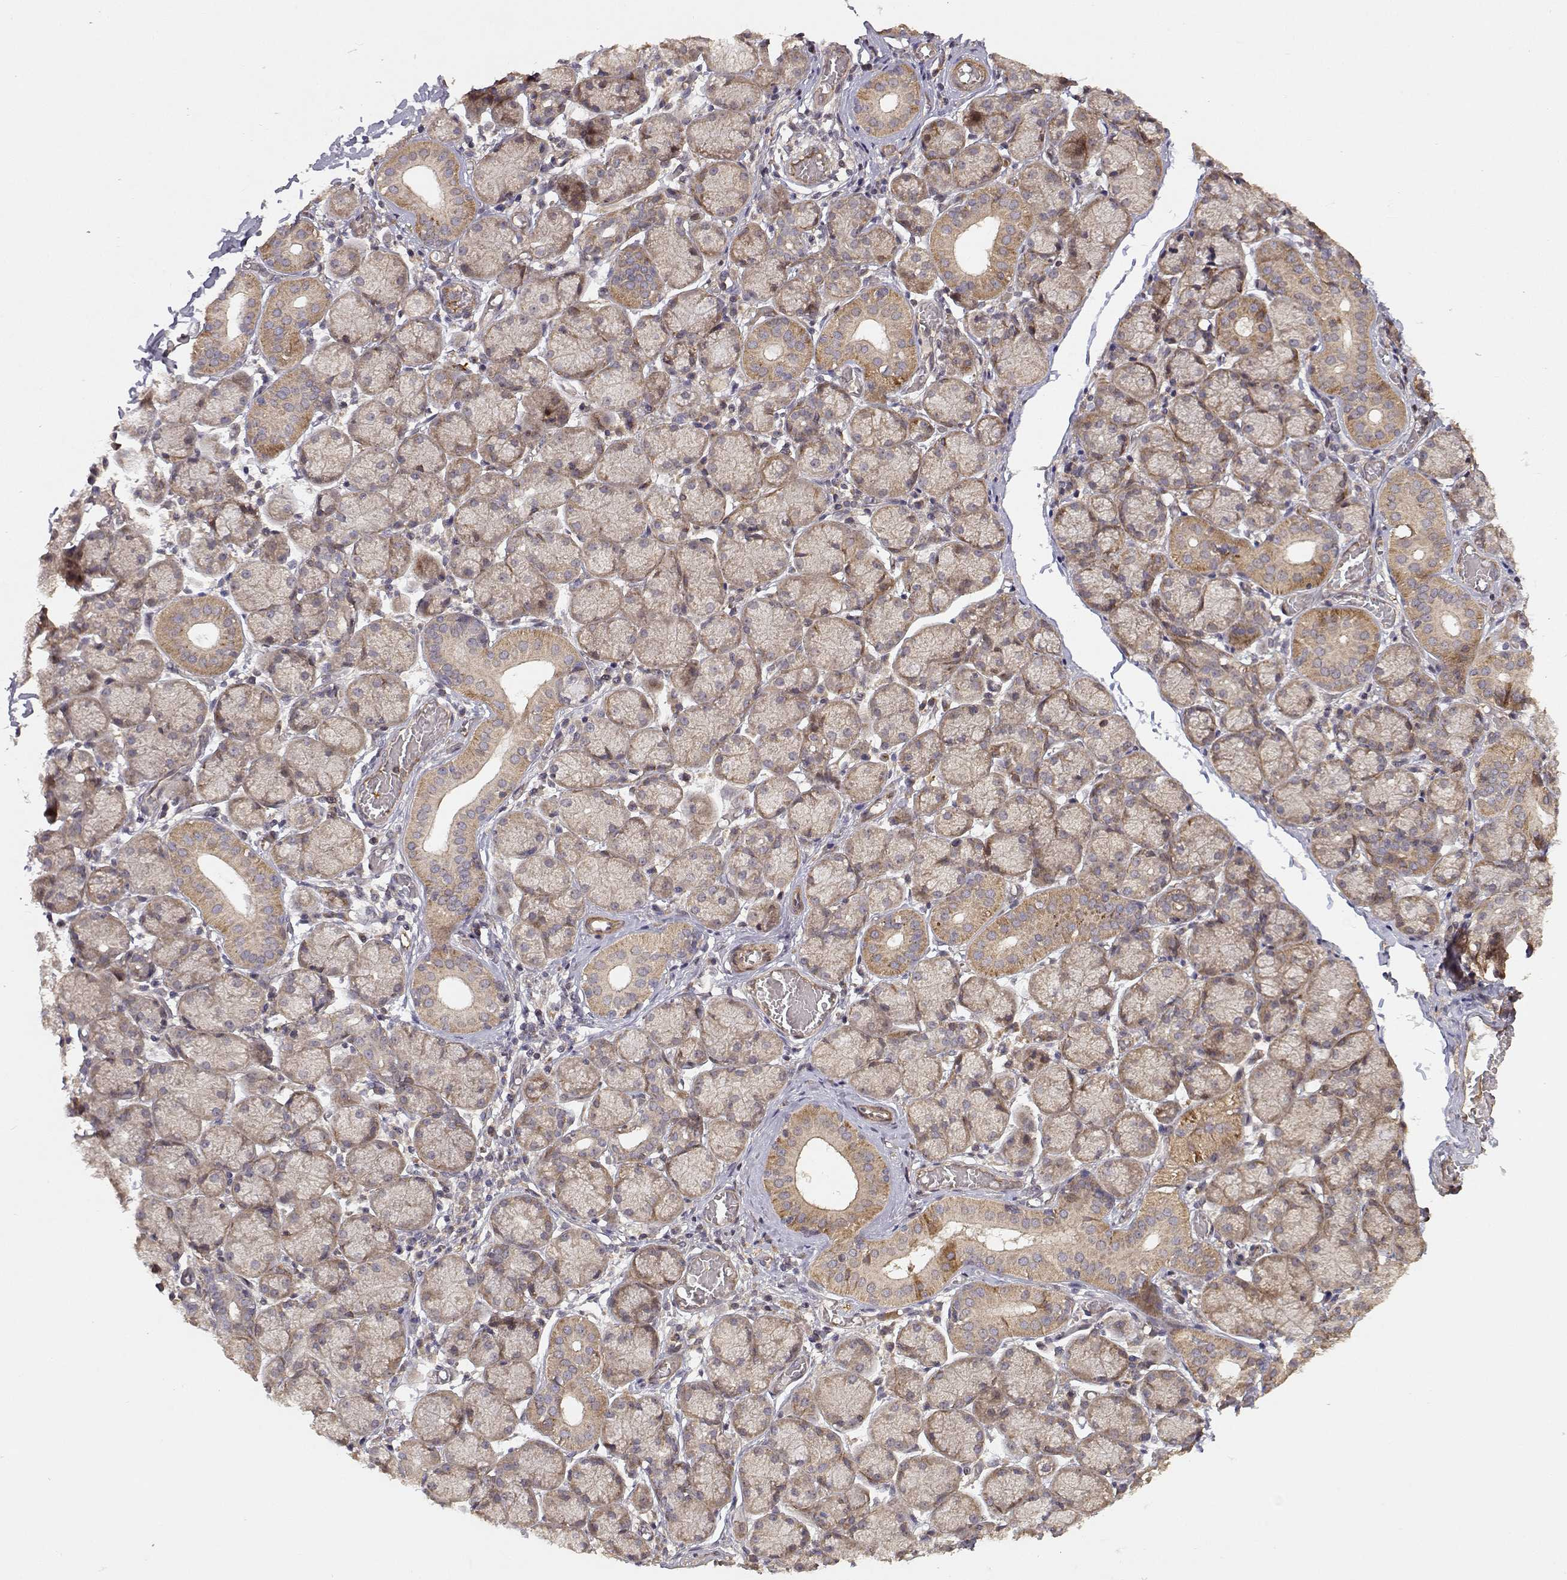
{"staining": {"intensity": "weak", "quantity": ">75%", "location": "cytoplasmic/membranous"}, "tissue": "salivary gland", "cell_type": "Glandular cells", "image_type": "normal", "snomed": [{"axis": "morphology", "description": "Normal tissue, NOS"}, {"axis": "topography", "description": "Salivary gland"}, {"axis": "topography", "description": "Peripheral nerve tissue"}], "caption": "Salivary gland was stained to show a protein in brown. There is low levels of weak cytoplasmic/membranous positivity in approximately >75% of glandular cells. (Stains: DAB in brown, nuclei in blue, Microscopy: brightfield microscopy at high magnification).", "gene": "PICK1", "patient": {"sex": "female", "age": 24}}